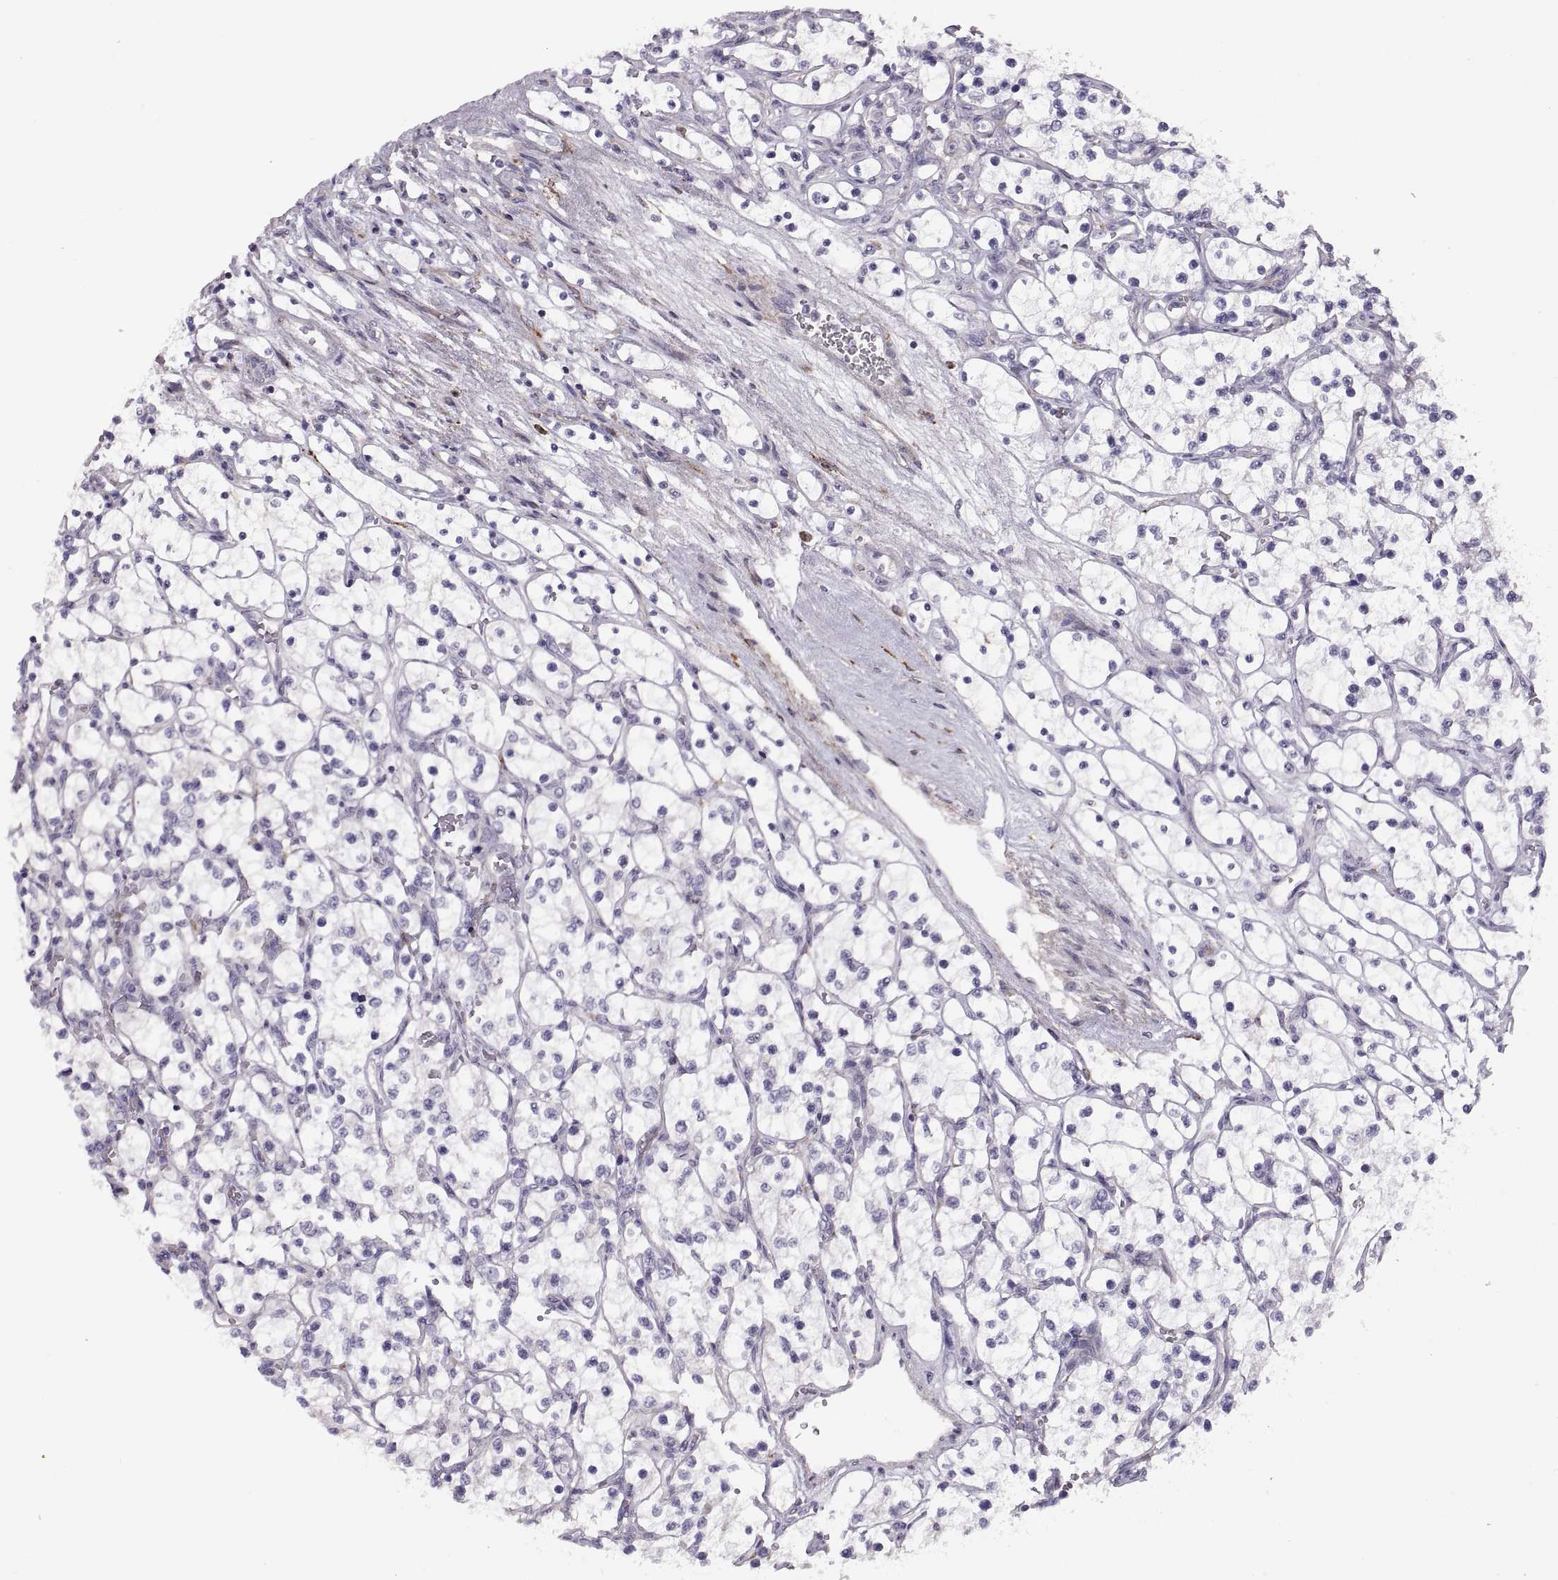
{"staining": {"intensity": "negative", "quantity": "none", "location": "none"}, "tissue": "renal cancer", "cell_type": "Tumor cells", "image_type": "cancer", "snomed": [{"axis": "morphology", "description": "Adenocarcinoma, NOS"}, {"axis": "topography", "description": "Kidney"}], "caption": "There is no significant staining in tumor cells of adenocarcinoma (renal).", "gene": "CHCT1", "patient": {"sex": "female", "age": 69}}